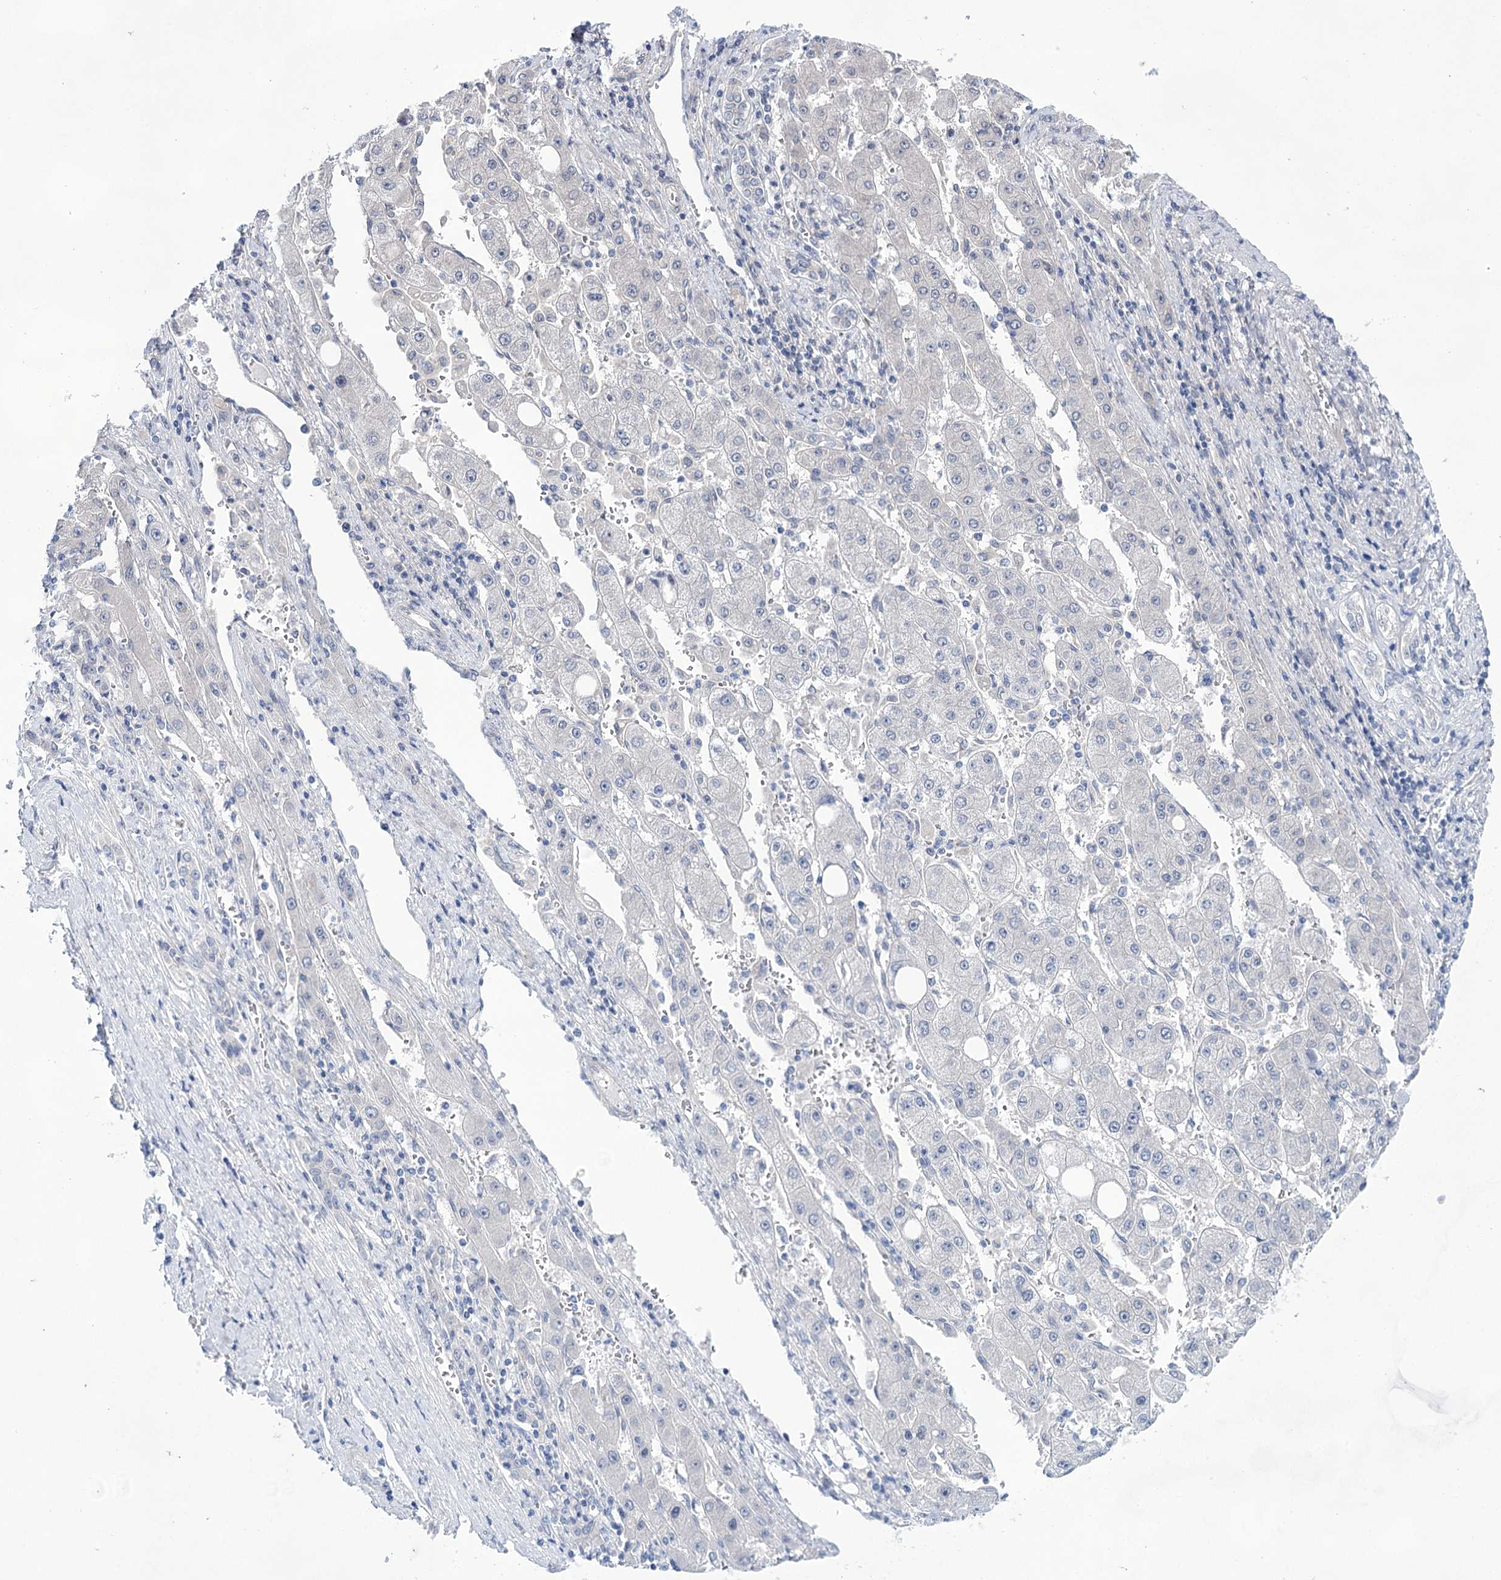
{"staining": {"intensity": "negative", "quantity": "none", "location": "none"}, "tissue": "liver cancer", "cell_type": "Tumor cells", "image_type": "cancer", "snomed": [{"axis": "morphology", "description": "Carcinoma, Hepatocellular, NOS"}, {"axis": "topography", "description": "Liver"}], "caption": "Liver cancer was stained to show a protein in brown. There is no significant staining in tumor cells.", "gene": "LALBA", "patient": {"sex": "female", "age": 73}}